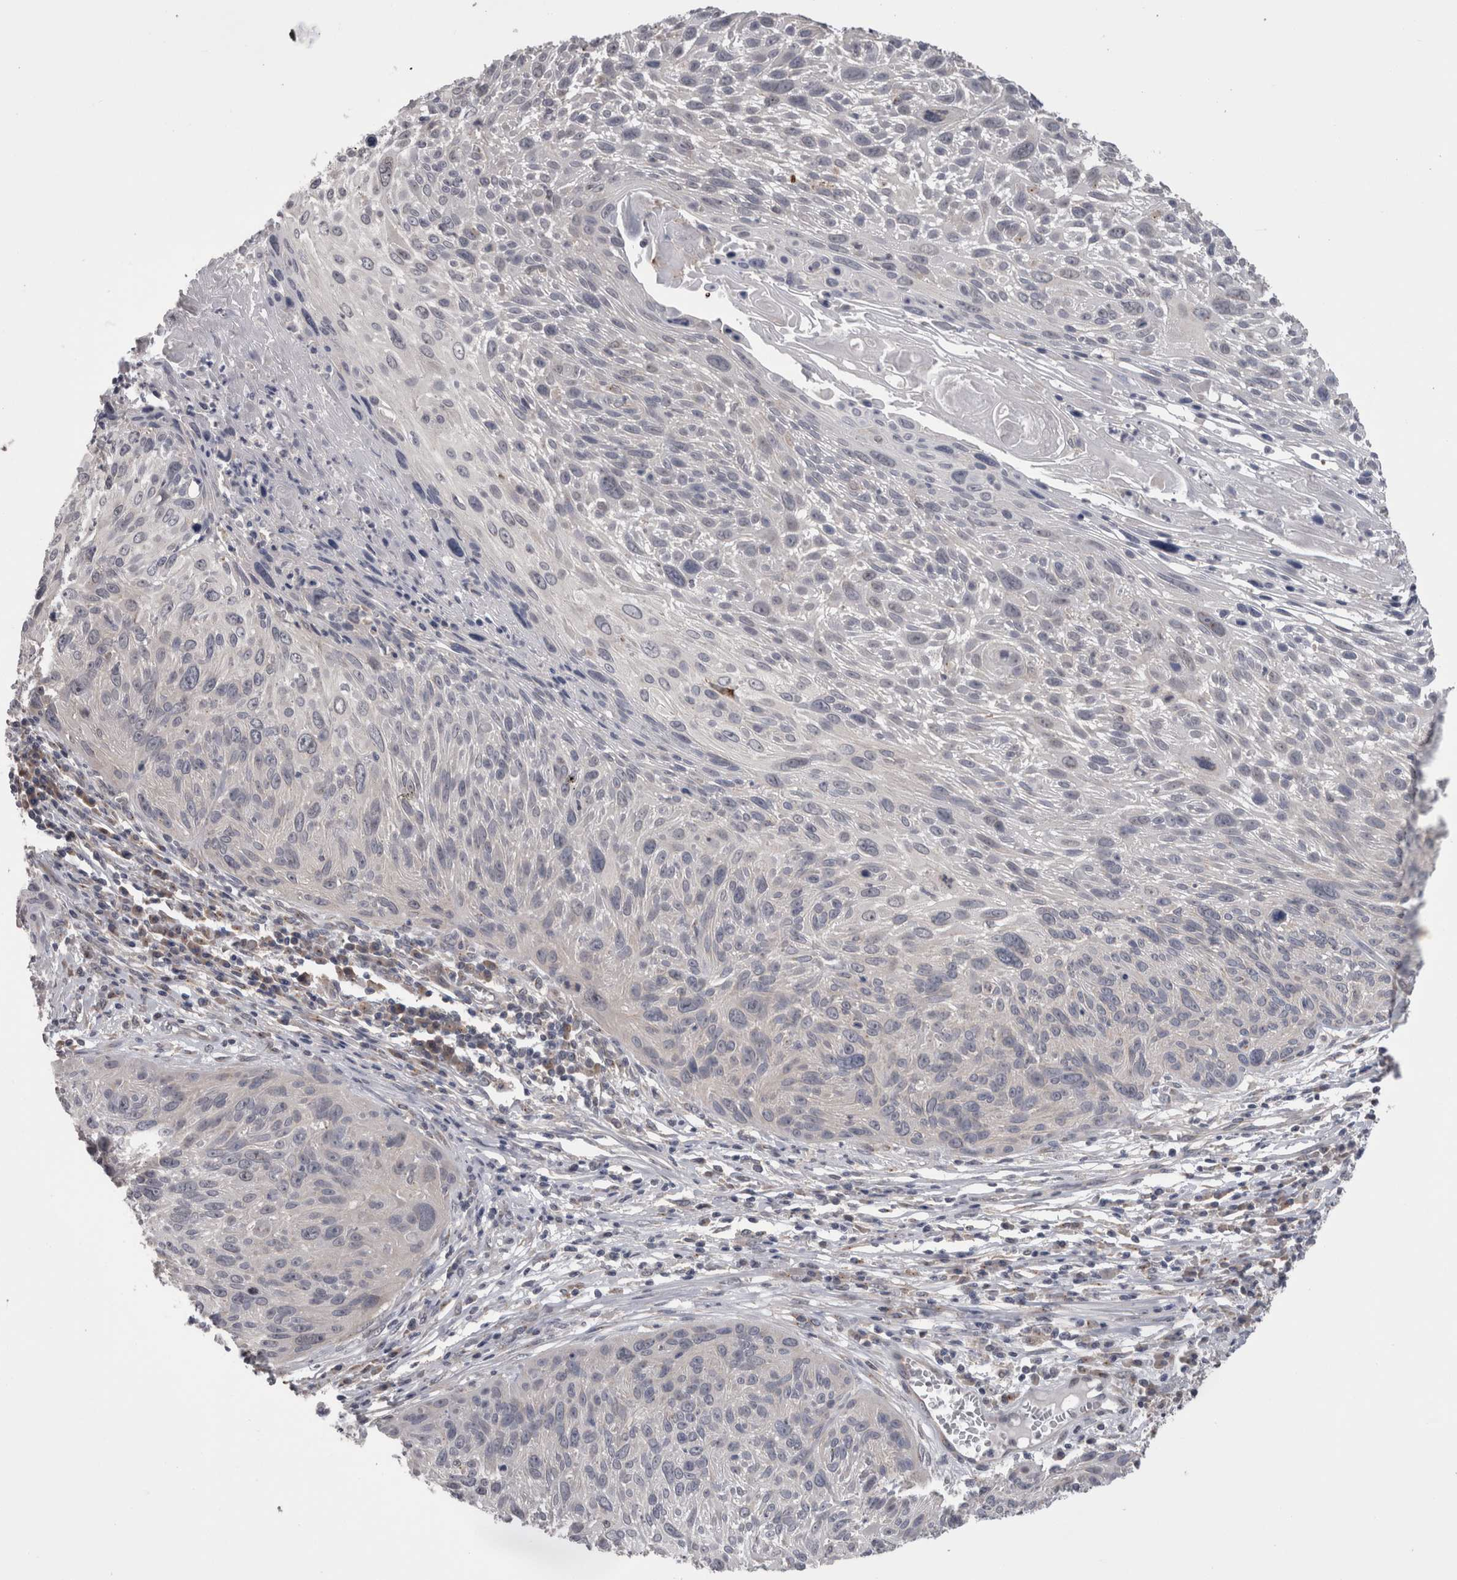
{"staining": {"intensity": "negative", "quantity": "none", "location": "none"}, "tissue": "cervical cancer", "cell_type": "Tumor cells", "image_type": "cancer", "snomed": [{"axis": "morphology", "description": "Squamous cell carcinoma, NOS"}, {"axis": "topography", "description": "Cervix"}], "caption": "Immunohistochemistry (IHC) micrograph of neoplastic tissue: human cervical cancer (squamous cell carcinoma) stained with DAB exhibits no significant protein expression in tumor cells.", "gene": "DCTN6", "patient": {"sex": "female", "age": 51}}